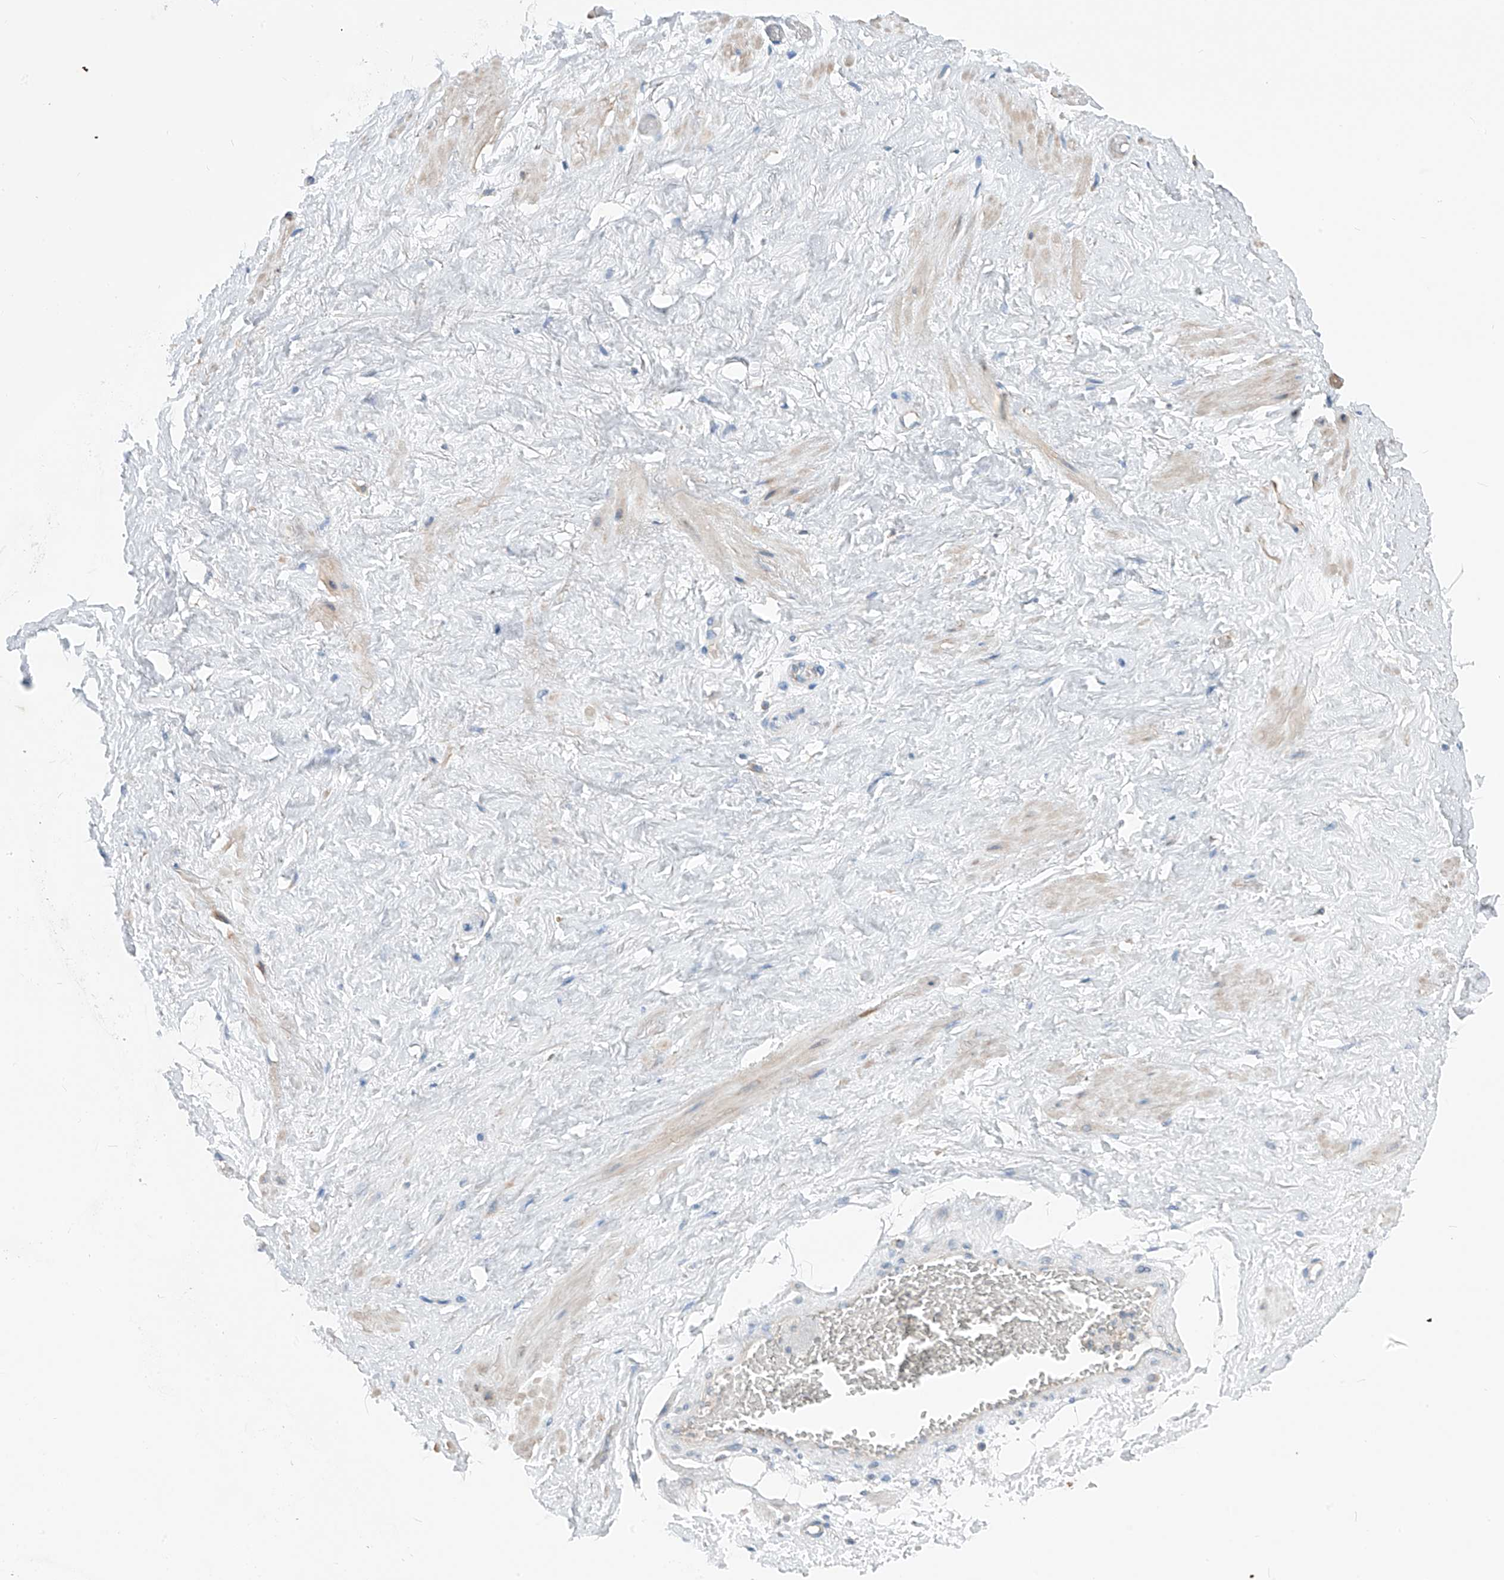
{"staining": {"intensity": "negative", "quantity": "none", "location": "none"}, "tissue": "adipose tissue", "cell_type": "Adipocytes", "image_type": "normal", "snomed": [{"axis": "morphology", "description": "Normal tissue, NOS"}, {"axis": "morphology", "description": "Adenocarcinoma, Low grade"}, {"axis": "topography", "description": "Prostate"}, {"axis": "topography", "description": "Peripheral nerve tissue"}], "caption": "IHC of normal adipose tissue displays no staining in adipocytes.", "gene": "SYN3", "patient": {"sex": "male", "age": 63}}